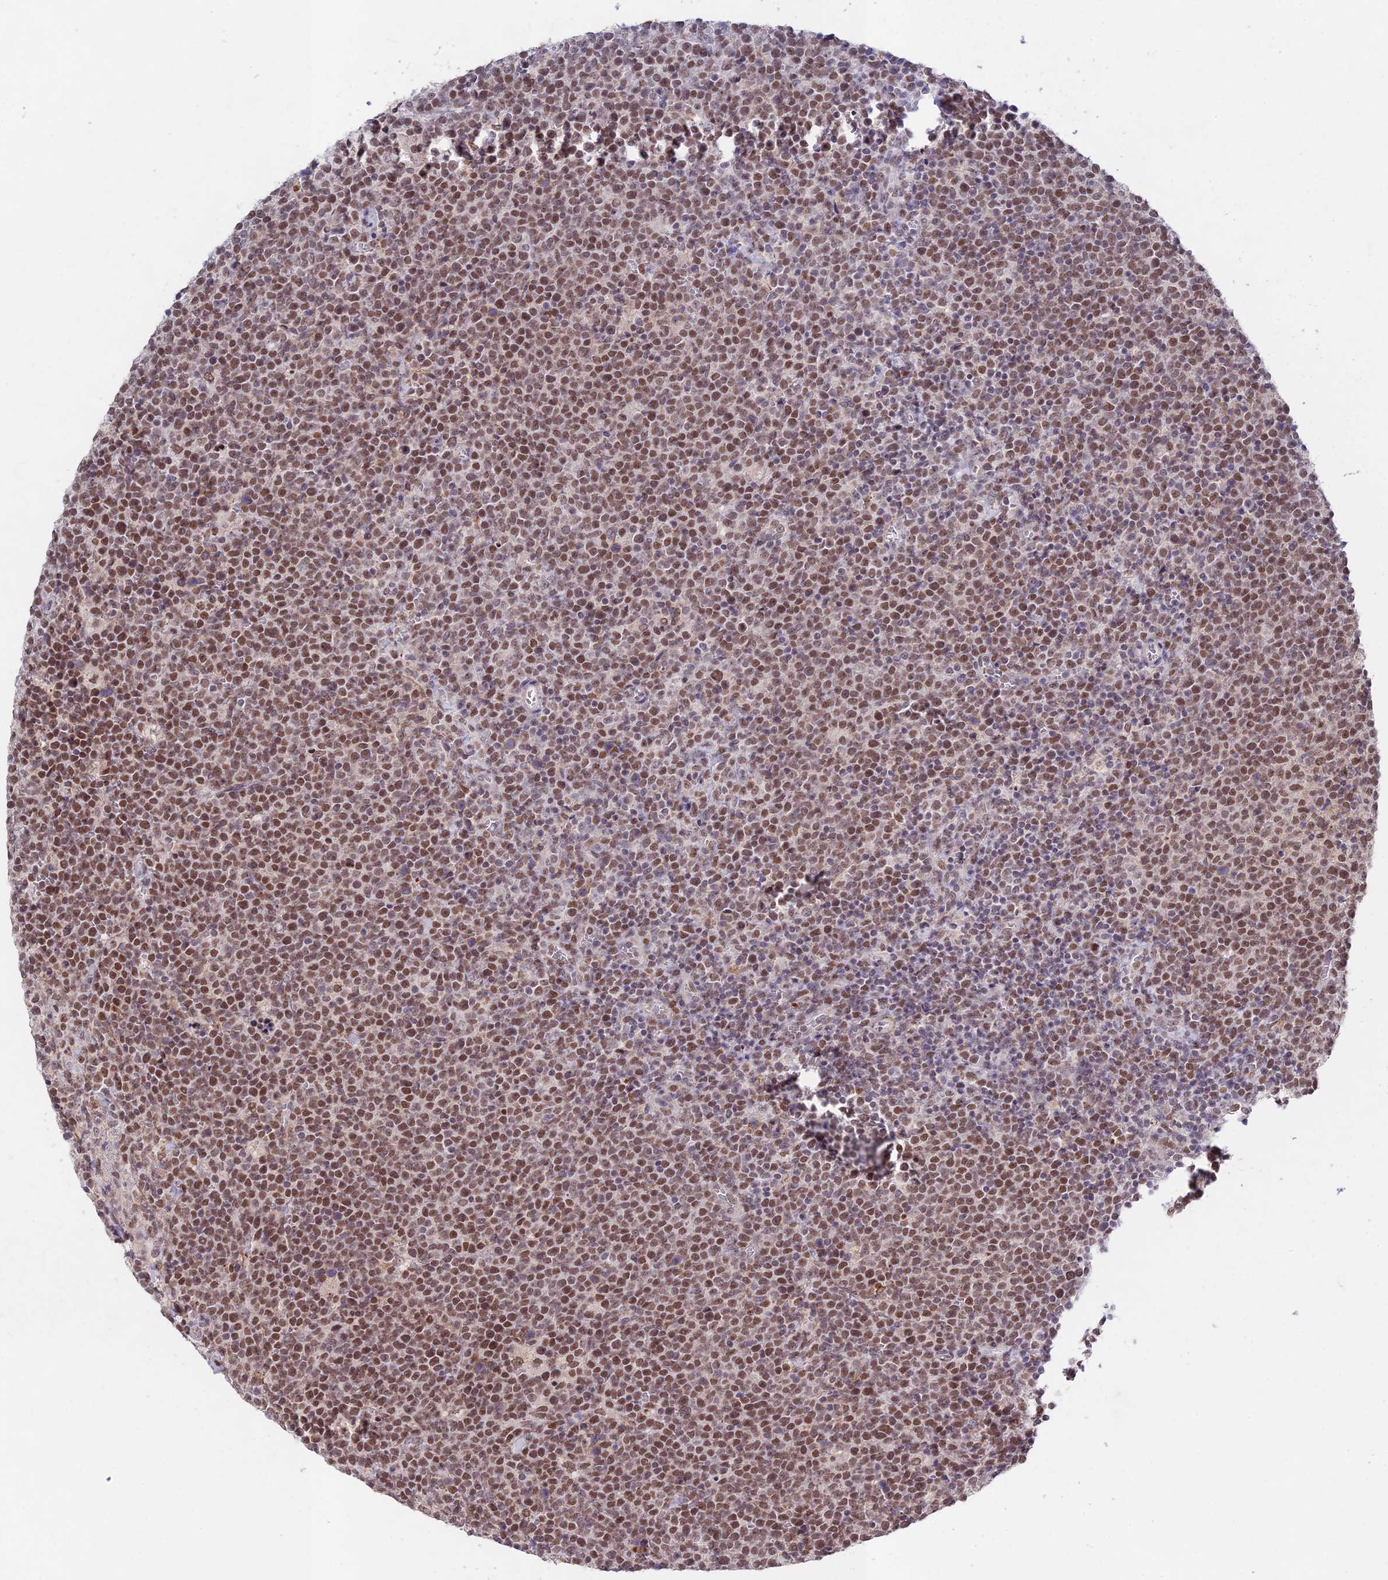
{"staining": {"intensity": "moderate", "quantity": ">75%", "location": "nuclear"}, "tissue": "lymphoma", "cell_type": "Tumor cells", "image_type": "cancer", "snomed": [{"axis": "morphology", "description": "Malignant lymphoma, non-Hodgkin's type, High grade"}, {"axis": "topography", "description": "Lymph node"}], "caption": "A brown stain labels moderate nuclear positivity of a protein in high-grade malignant lymphoma, non-Hodgkin's type tumor cells. (Brightfield microscopy of DAB IHC at high magnification).", "gene": "RAVER1", "patient": {"sex": "male", "age": 61}}